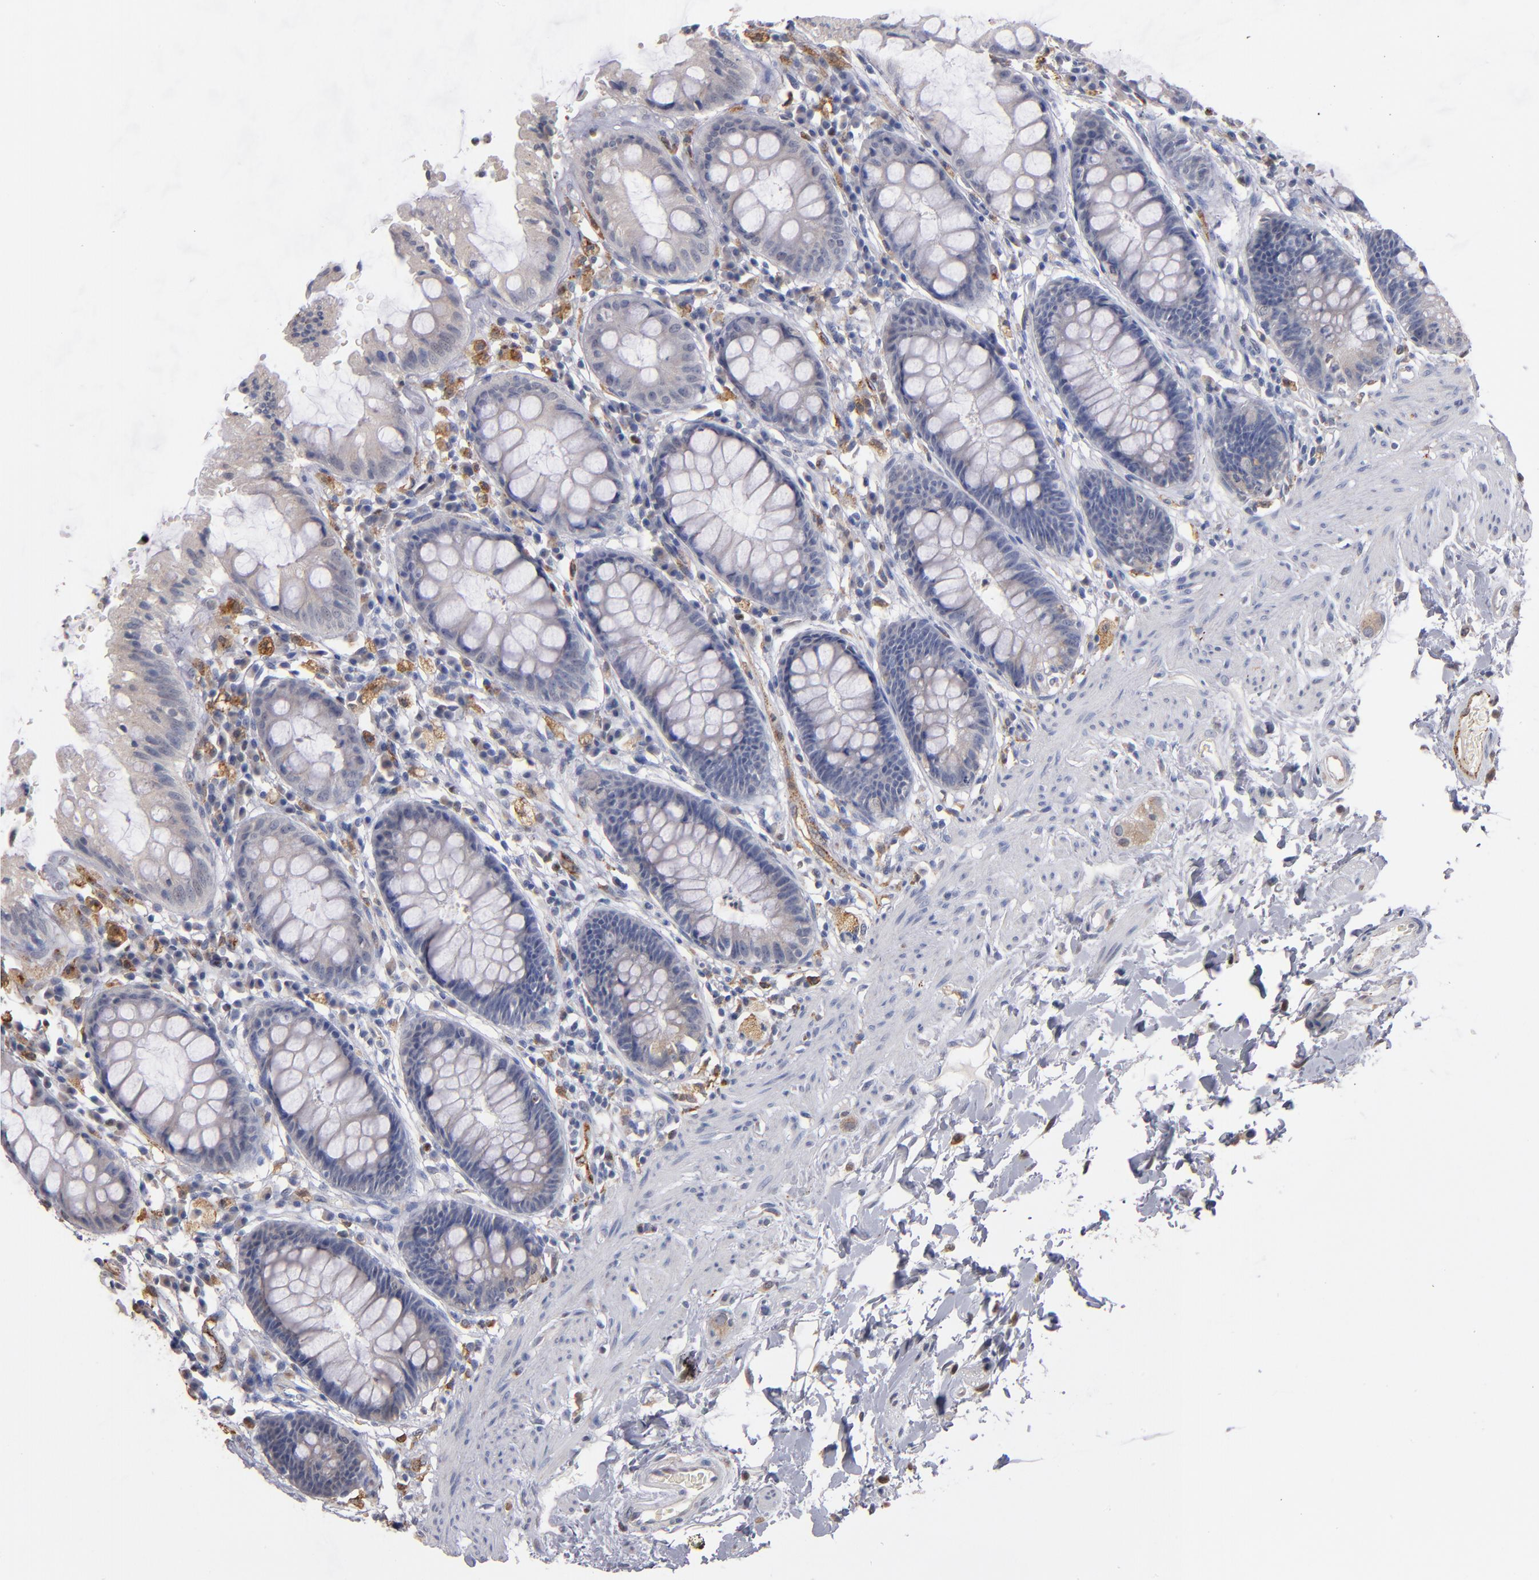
{"staining": {"intensity": "weak", "quantity": "<25%", "location": "cytoplasmic/membranous"}, "tissue": "rectum", "cell_type": "Glandular cells", "image_type": "normal", "snomed": [{"axis": "morphology", "description": "Normal tissue, NOS"}, {"axis": "topography", "description": "Rectum"}], "caption": "High magnification brightfield microscopy of unremarkable rectum stained with DAB (3,3'-diaminobenzidine) (brown) and counterstained with hematoxylin (blue): glandular cells show no significant staining. (DAB immunohistochemistry, high magnification).", "gene": "SELP", "patient": {"sex": "female", "age": 46}}